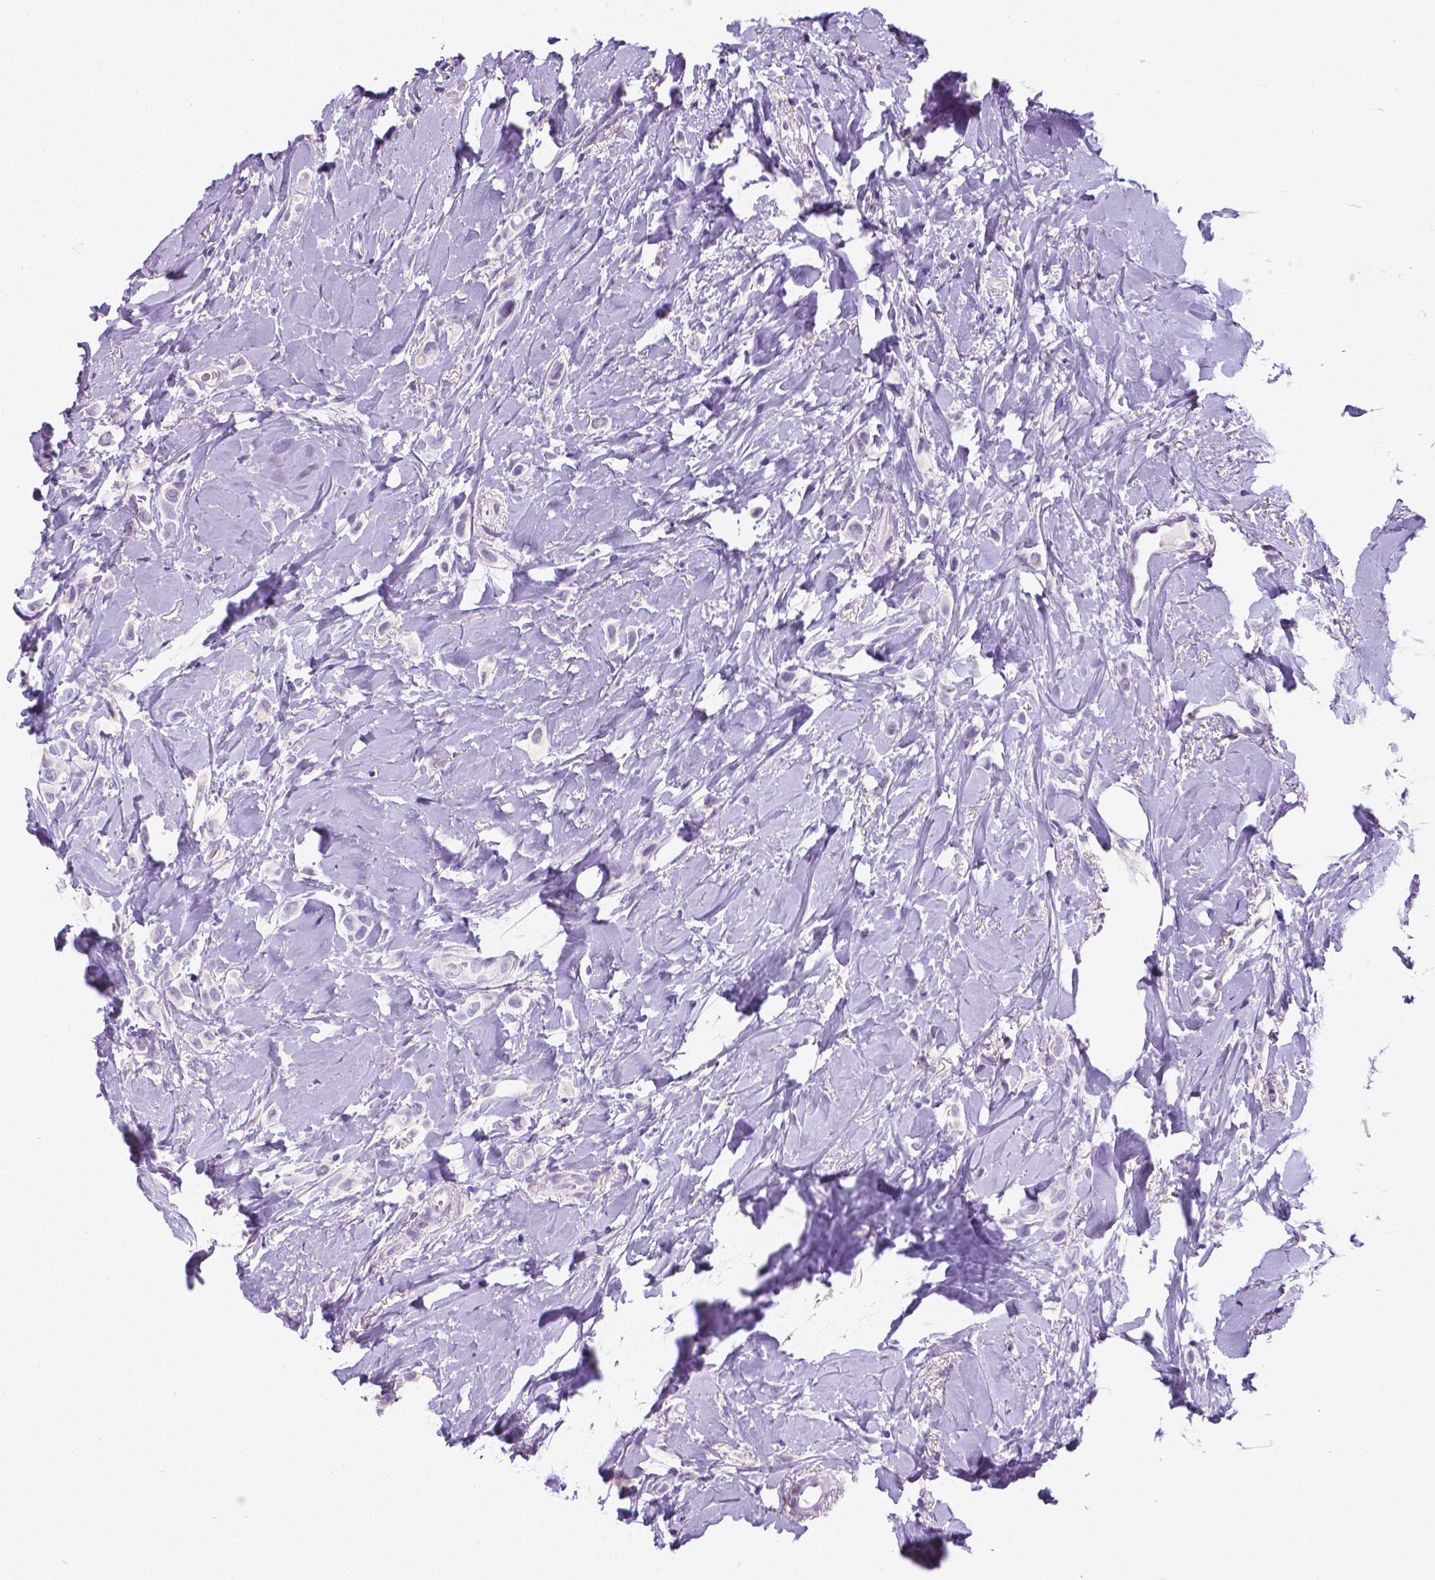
{"staining": {"intensity": "negative", "quantity": "none", "location": "none"}, "tissue": "breast cancer", "cell_type": "Tumor cells", "image_type": "cancer", "snomed": [{"axis": "morphology", "description": "Lobular carcinoma"}, {"axis": "topography", "description": "Breast"}], "caption": "IHC of human lobular carcinoma (breast) displays no positivity in tumor cells.", "gene": "SATB2", "patient": {"sex": "female", "age": 66}}